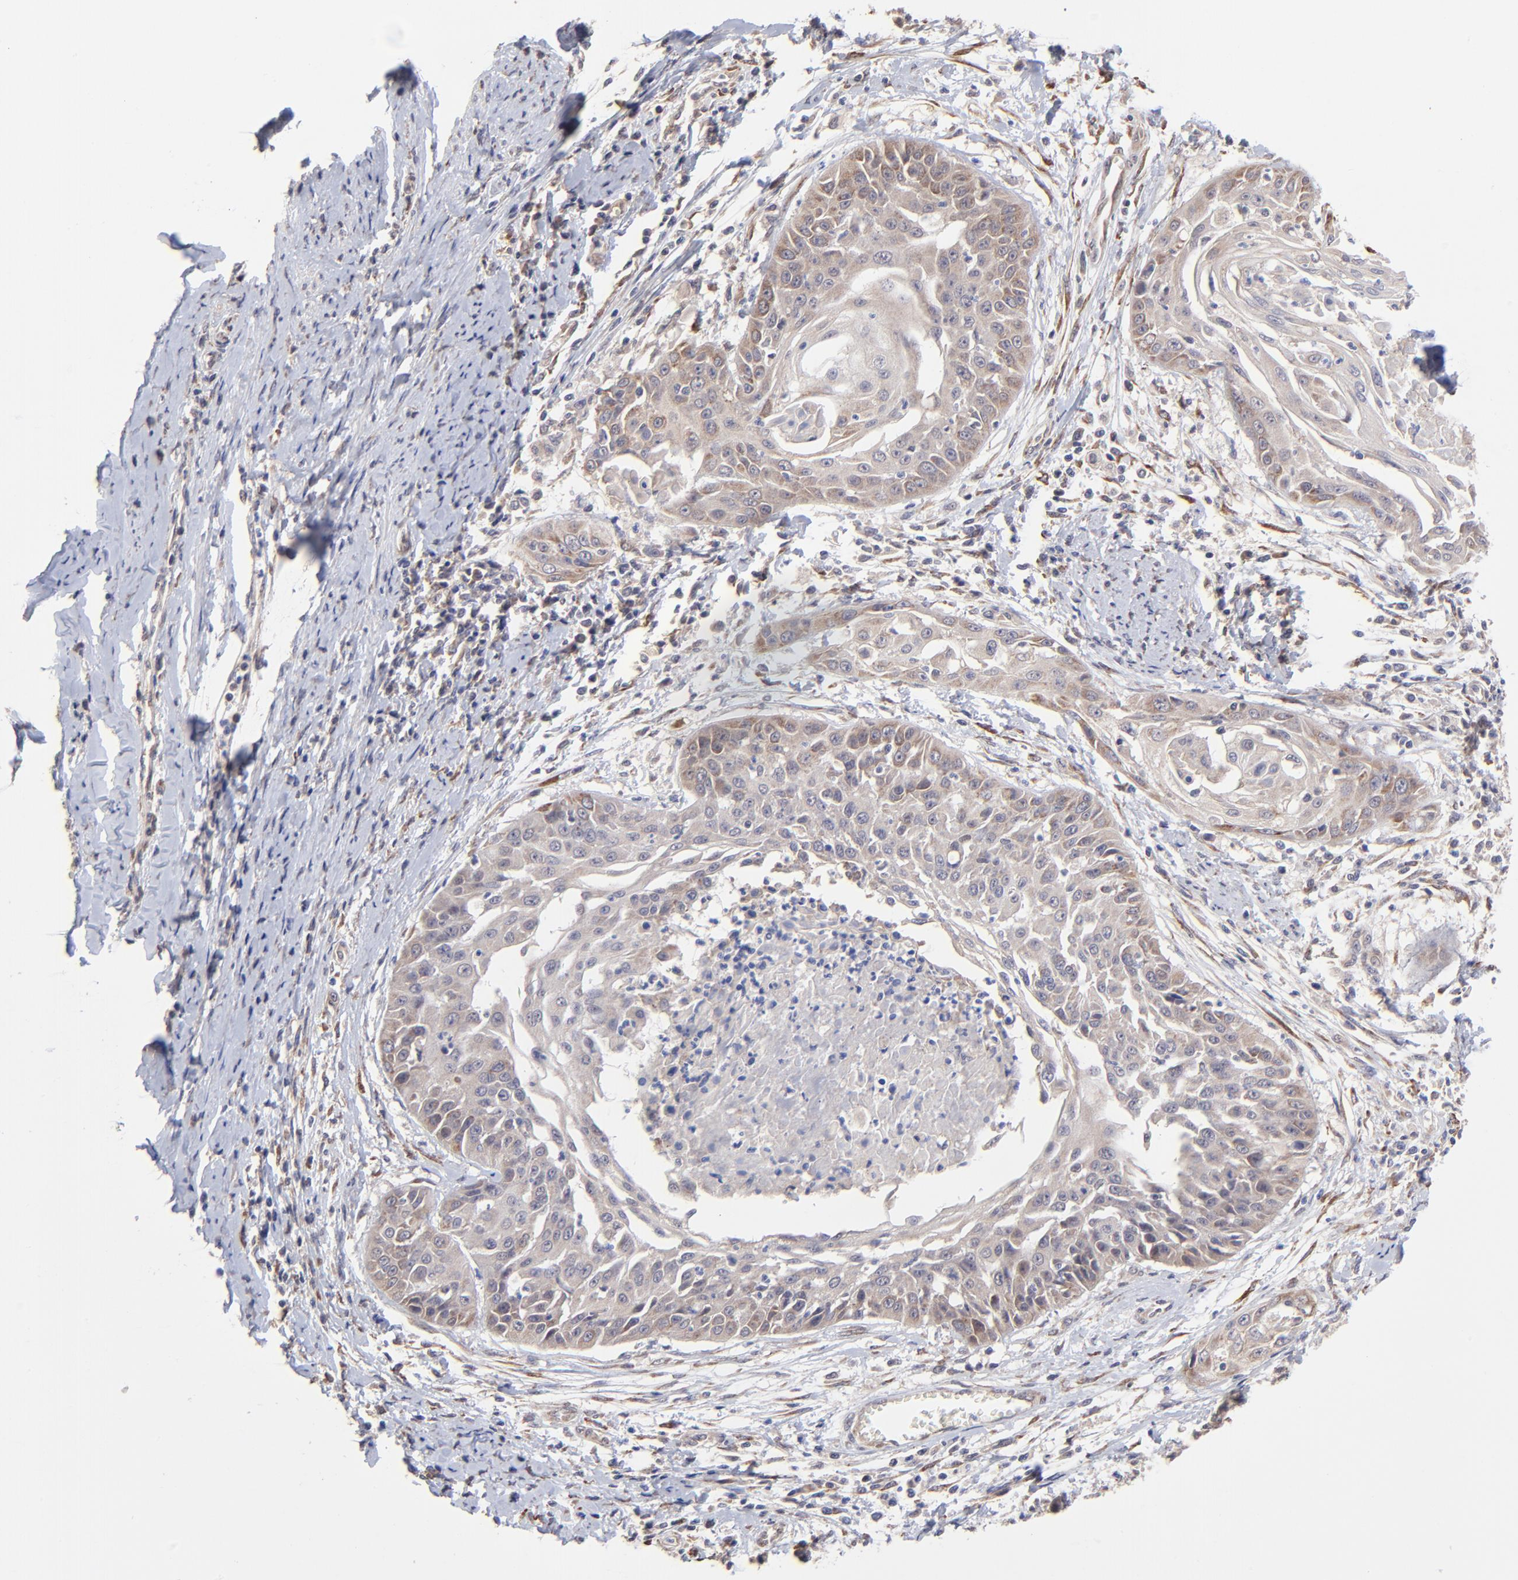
{"staining": {"intensity": "weak", "quantity": ">75%", "location": "cytoplasmic/membranous"}, "tissue": "cervical cancer", "cell_type": "Tumor cells", "image_type": "cancer", "snomed": [{"axis": "morphology", "description": "Squamous cell carcinoma, NOS"}, {"axis": "topography", "description": "Cervix"}], "caption": "An immunohistochemistry image of tumor tissue is shown. Protein staining in brown labels weak cytoplasmic/membranous positivity in squamous cell carcinoma (cervical) within tumor cells. (Stains: DAB in brown, nuclei in blue, Microscopy: brightfield microscopy at high magnification).", "gene": "CHL1", "patient": {"sex": "female", "age": 64}}